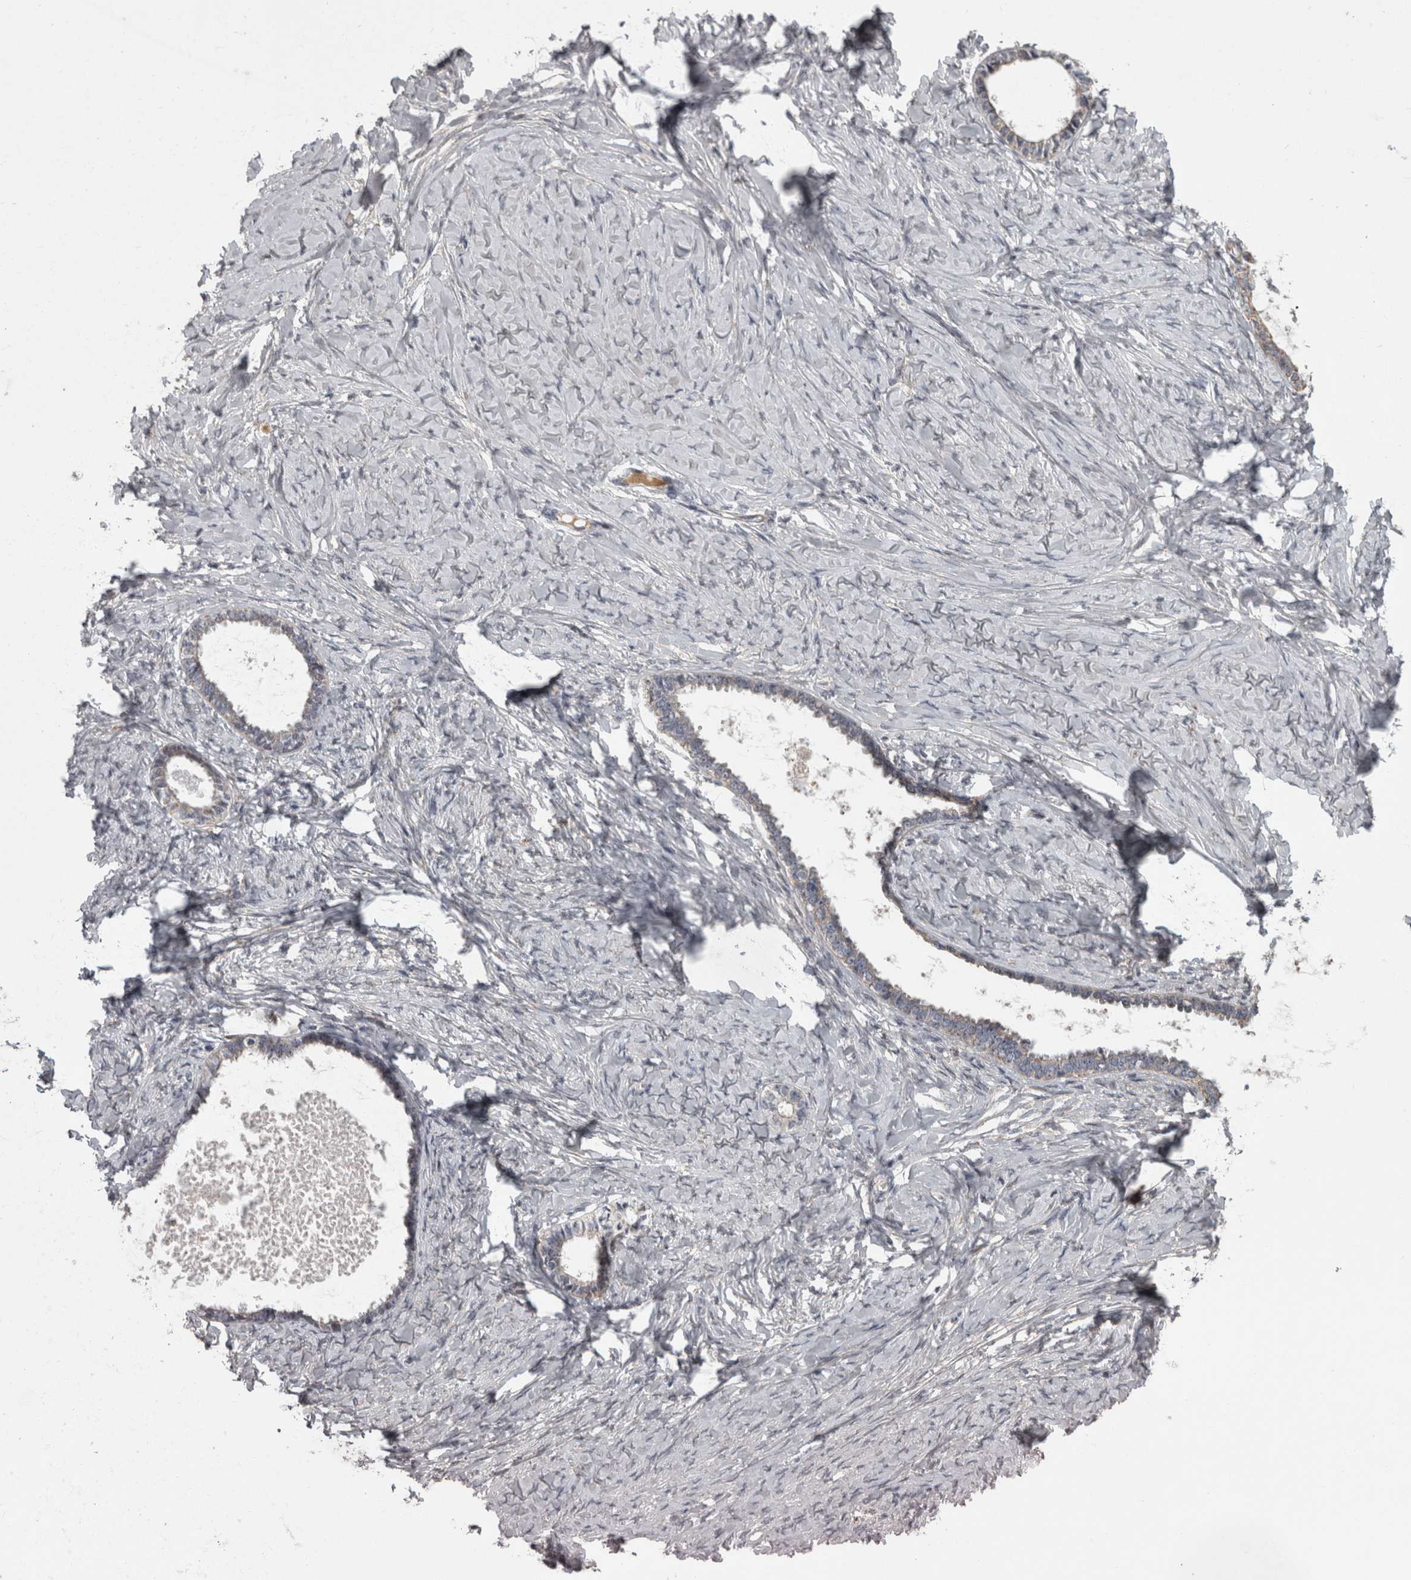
{"staining": {"intensity": "negative", "quantity": "none", "location": "none"}, "tissue": "ovarian cancer", "cell_type": "Tumor cells", "image_type": "cancer", "snomed": [{"axis": "morphology", "description": "Cystadenocarcinoma, serous, NOS"}, {"axis": "topography", "description": "Ovary"}], "caption": "Immunohistochemistry image of neoplastic tissue: ovarian cancer stained with DAB demonstrates no significant protein positivity in tumor cells.", "gene": "DBT", "patient": {"sex": "female", "age": 79}}